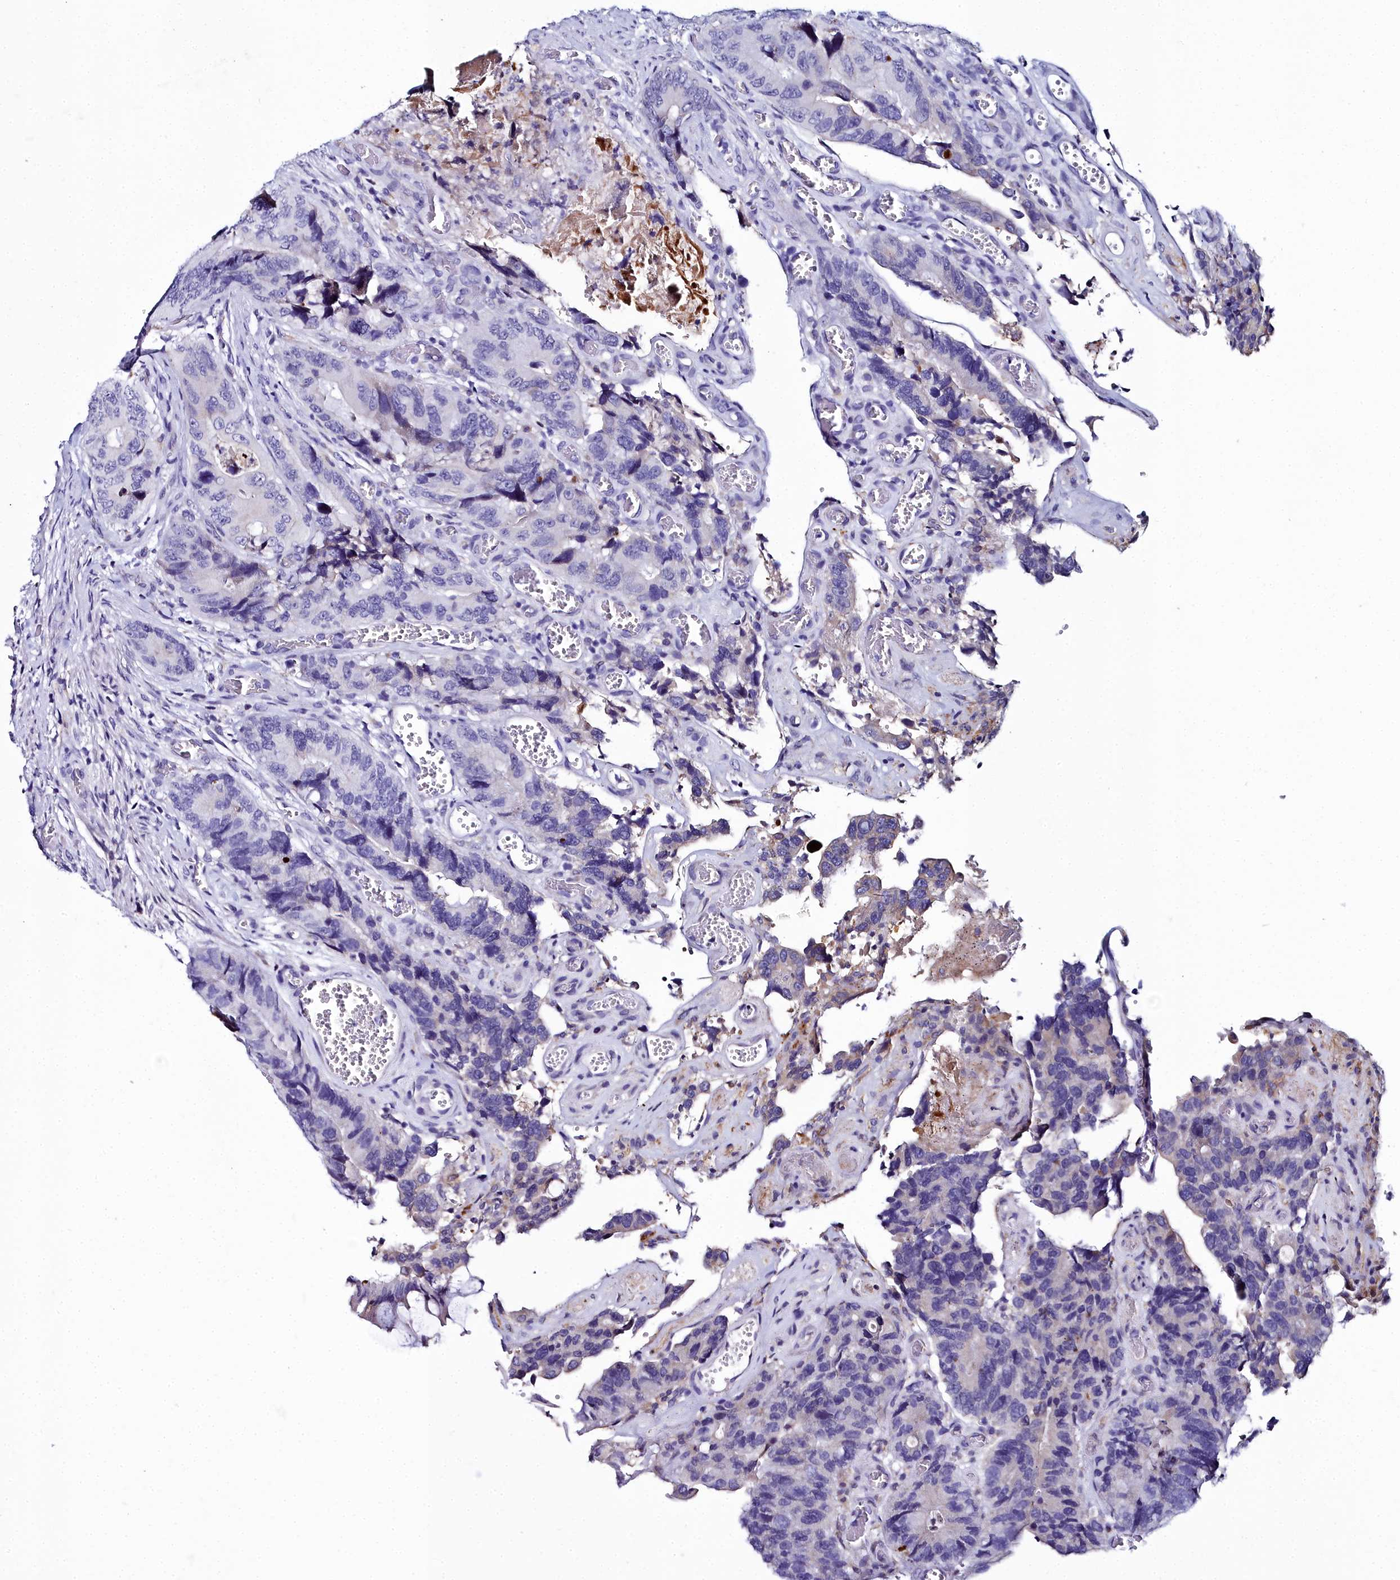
{"staining": {"intensity": "negative", "quantity": "none", "location": "none"}, "tissue": "colorectal cancer", "cell_type": "Tumor cells", "image_type": "cancer", "snomed": [{"axis": "morphology", "description": "Adenocarcinoma, NOS"}, {"axis": "topography", "description": "Colon"}], "caption": "The micrograph shows no staining of tumor cells in adenocarcinoma (colorectal). Nuclei are stained in blue.", "gene": "ELAPOR2", "patient": {"sex": "male", "age": 84}}